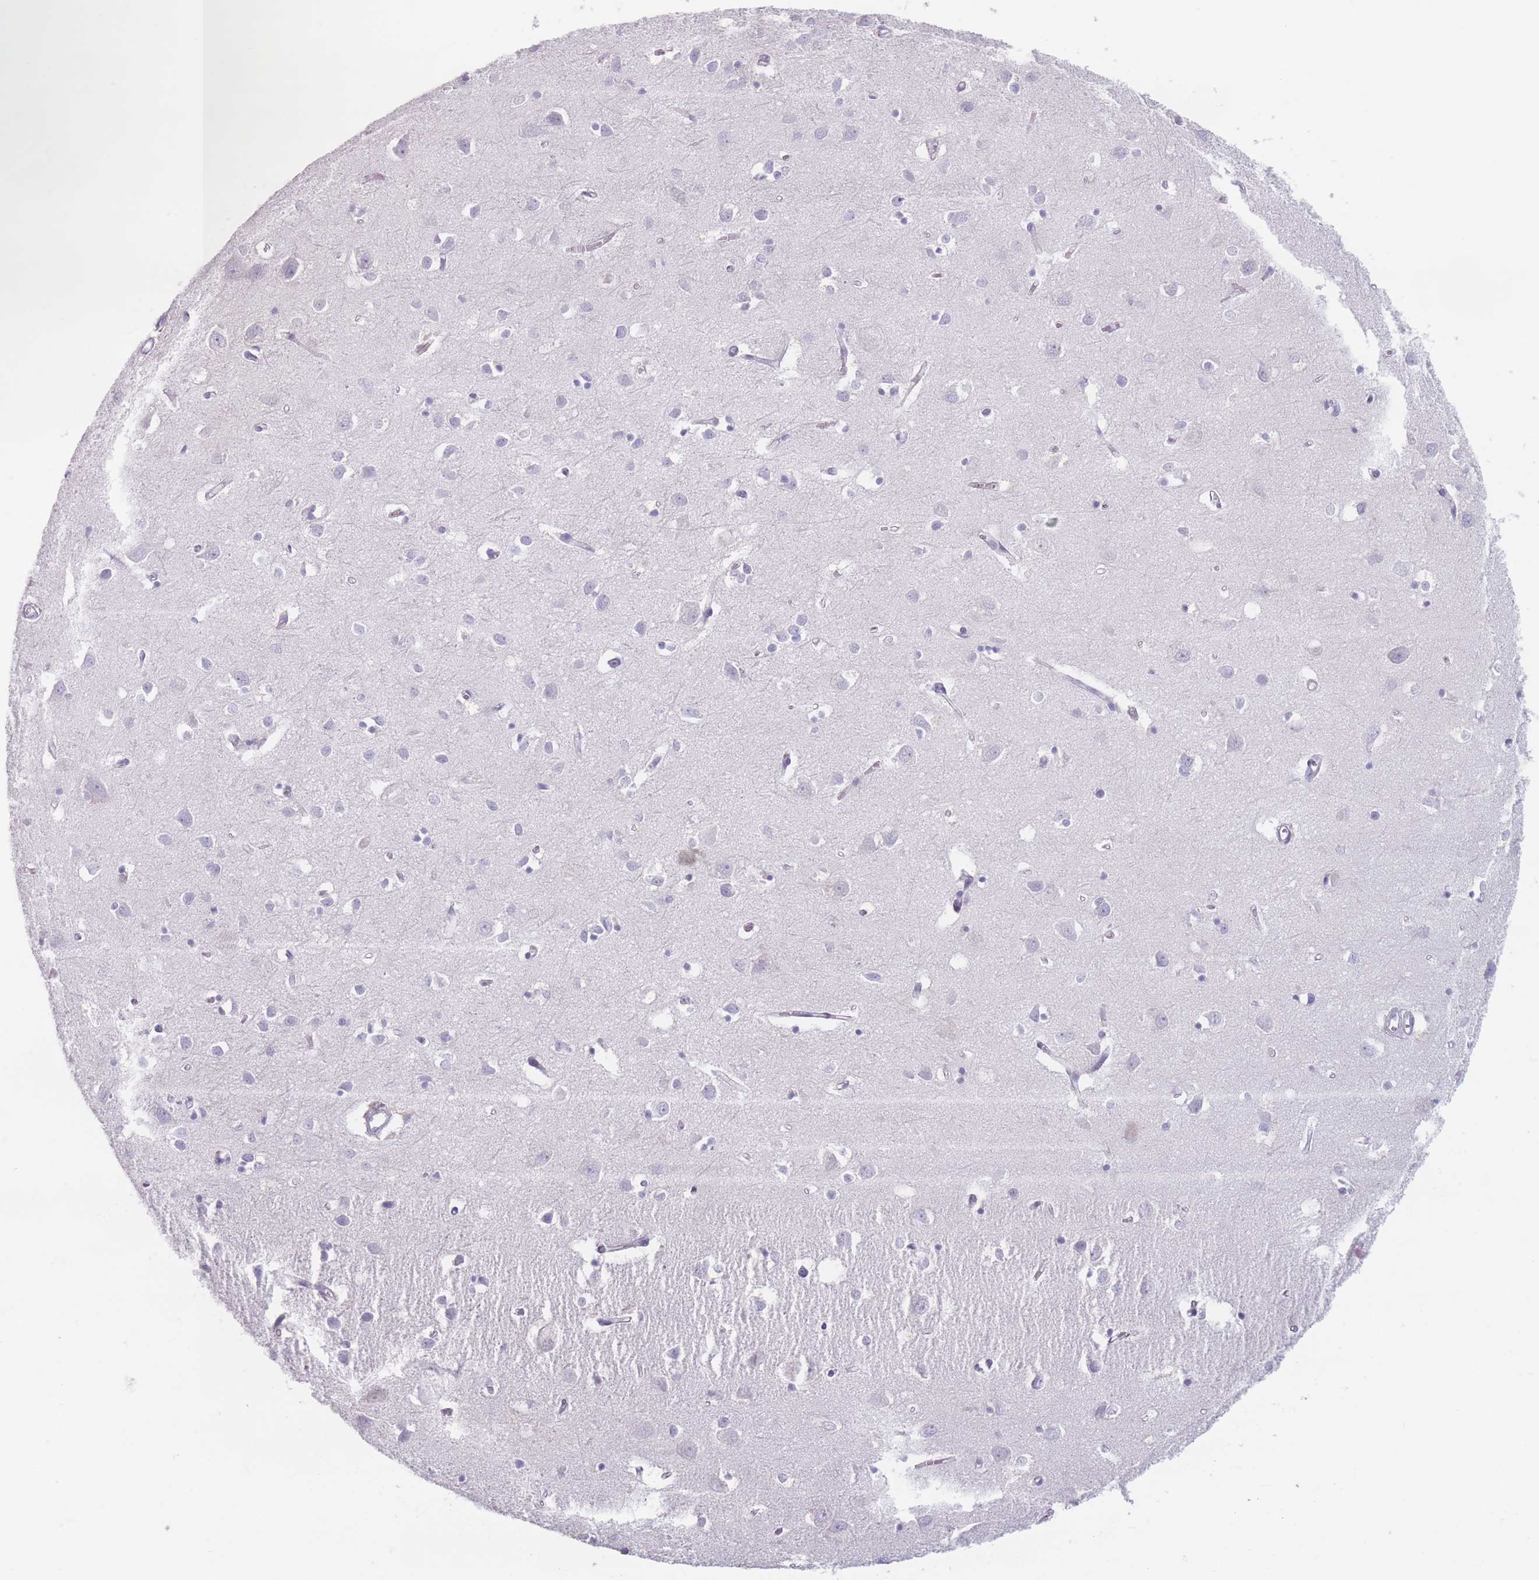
{"staining": {"intensity": "negative", "quantity": "none", "location": "none"}, "tissue": "cerebral cortex", "cell_type": "Endothelial cells", "image_type": "normal", "snomed": [{"axis": "morphology", "description": "Normal tissue, NOS"}, {"axis": "topography", "description": "Cerebral cortex"}], "caption": "High power microscopy photomicrograph of an immunohistochemistry image of unremarkable cerebral cortex, revealing no significant expression in endothelial cells.", "gene": "PIGM", "patient": {"sex": "female", "age": 64}}